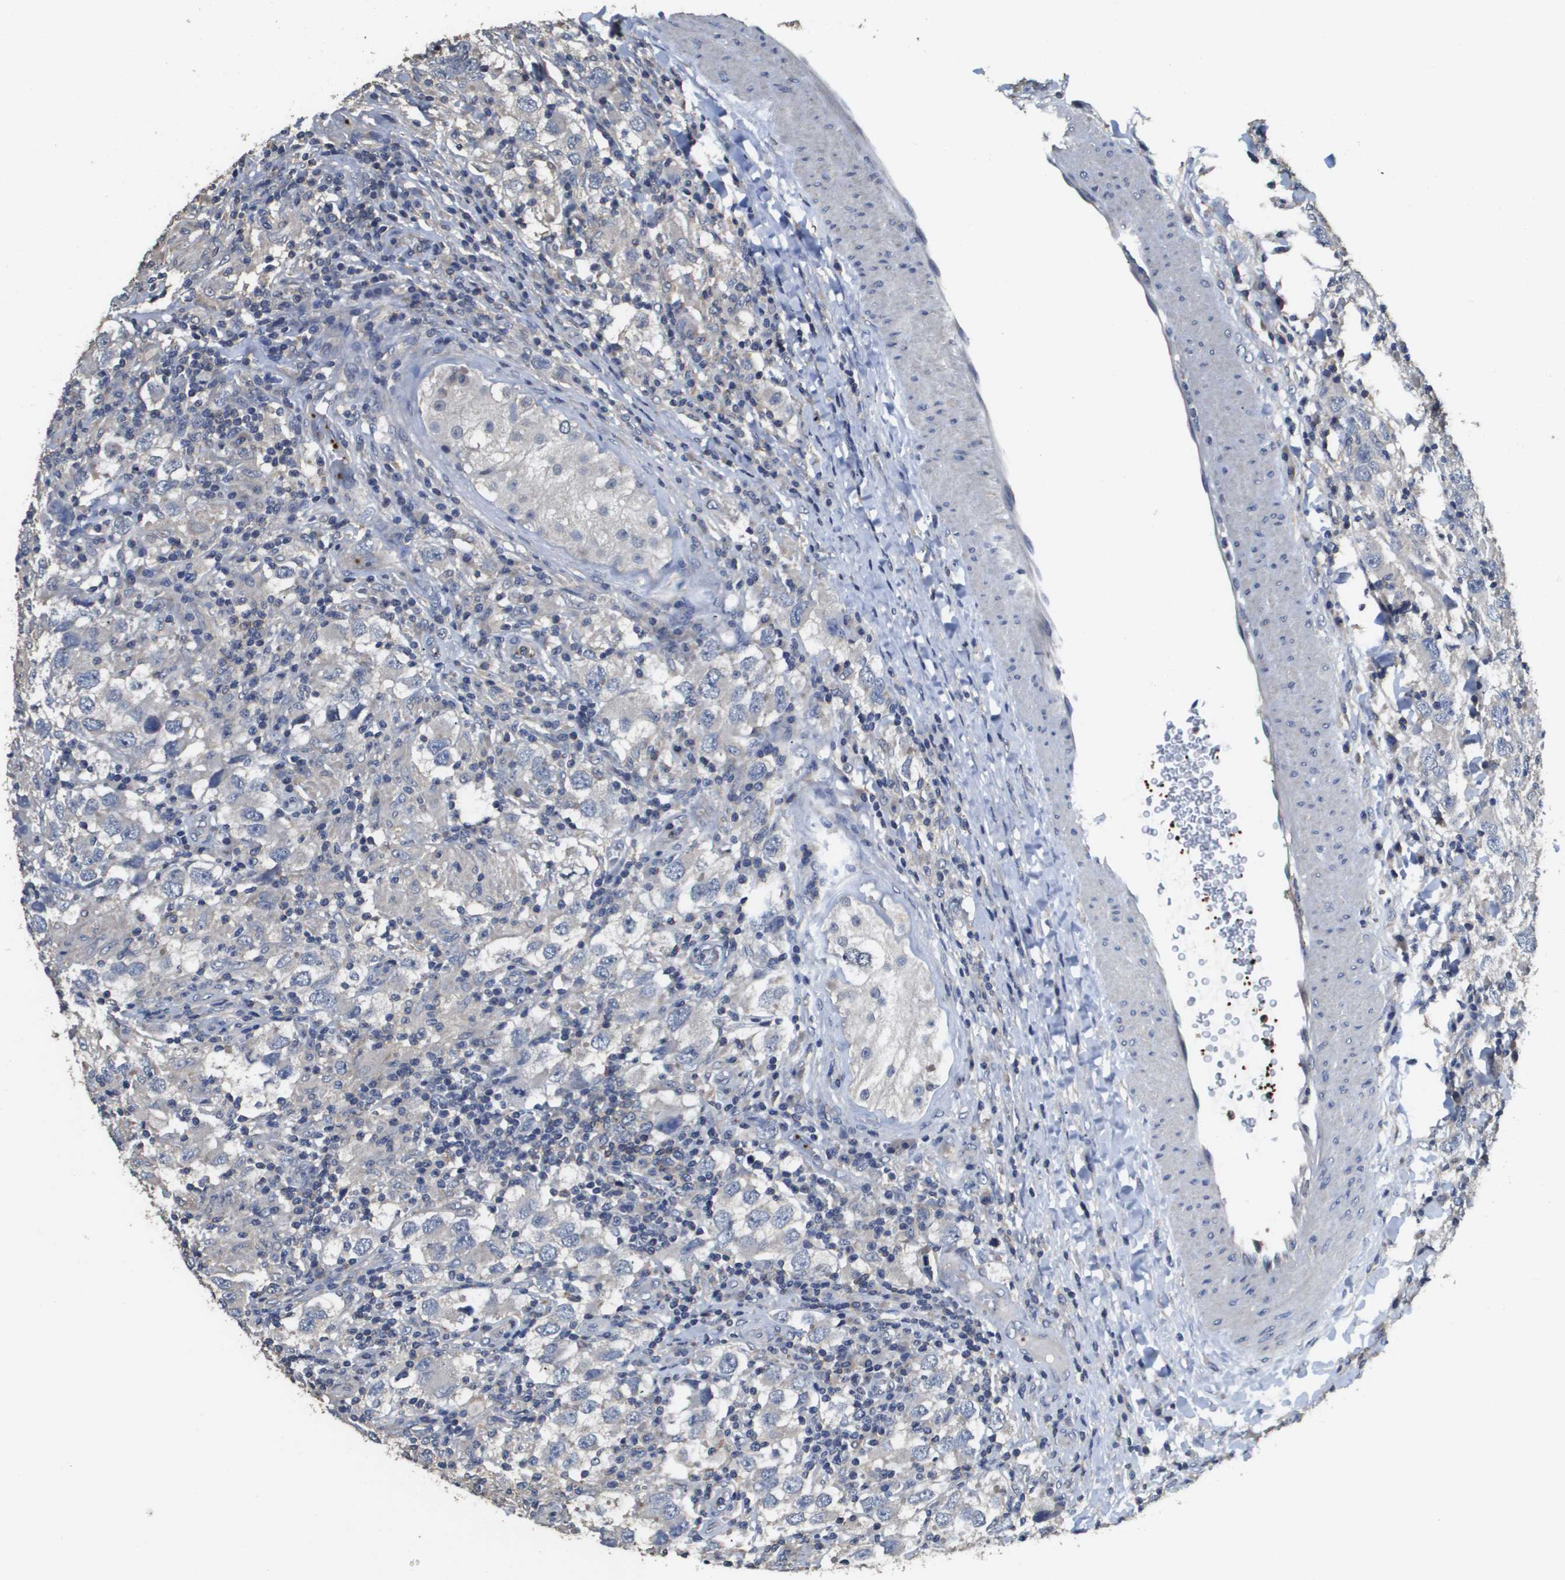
{"staining": {"intensity": "negative", "quantity": "none", "location": "none"}, "tissue": "testis cancer", "cell_type": "Tumor cells", "image_type": "cancer", "snomed": [{"axis": "morphology", "description": "Carcinoma, Embryonal, NOS"}, {"axis": "topography", "description": "Testis"}], "caption": "Embryonal carcinoma (testis) was stained to show a protein in brown. There is no significant staining in tumor cells.", "gene": "RAB27B", "patient": {"sex": "male", "age": 21}}